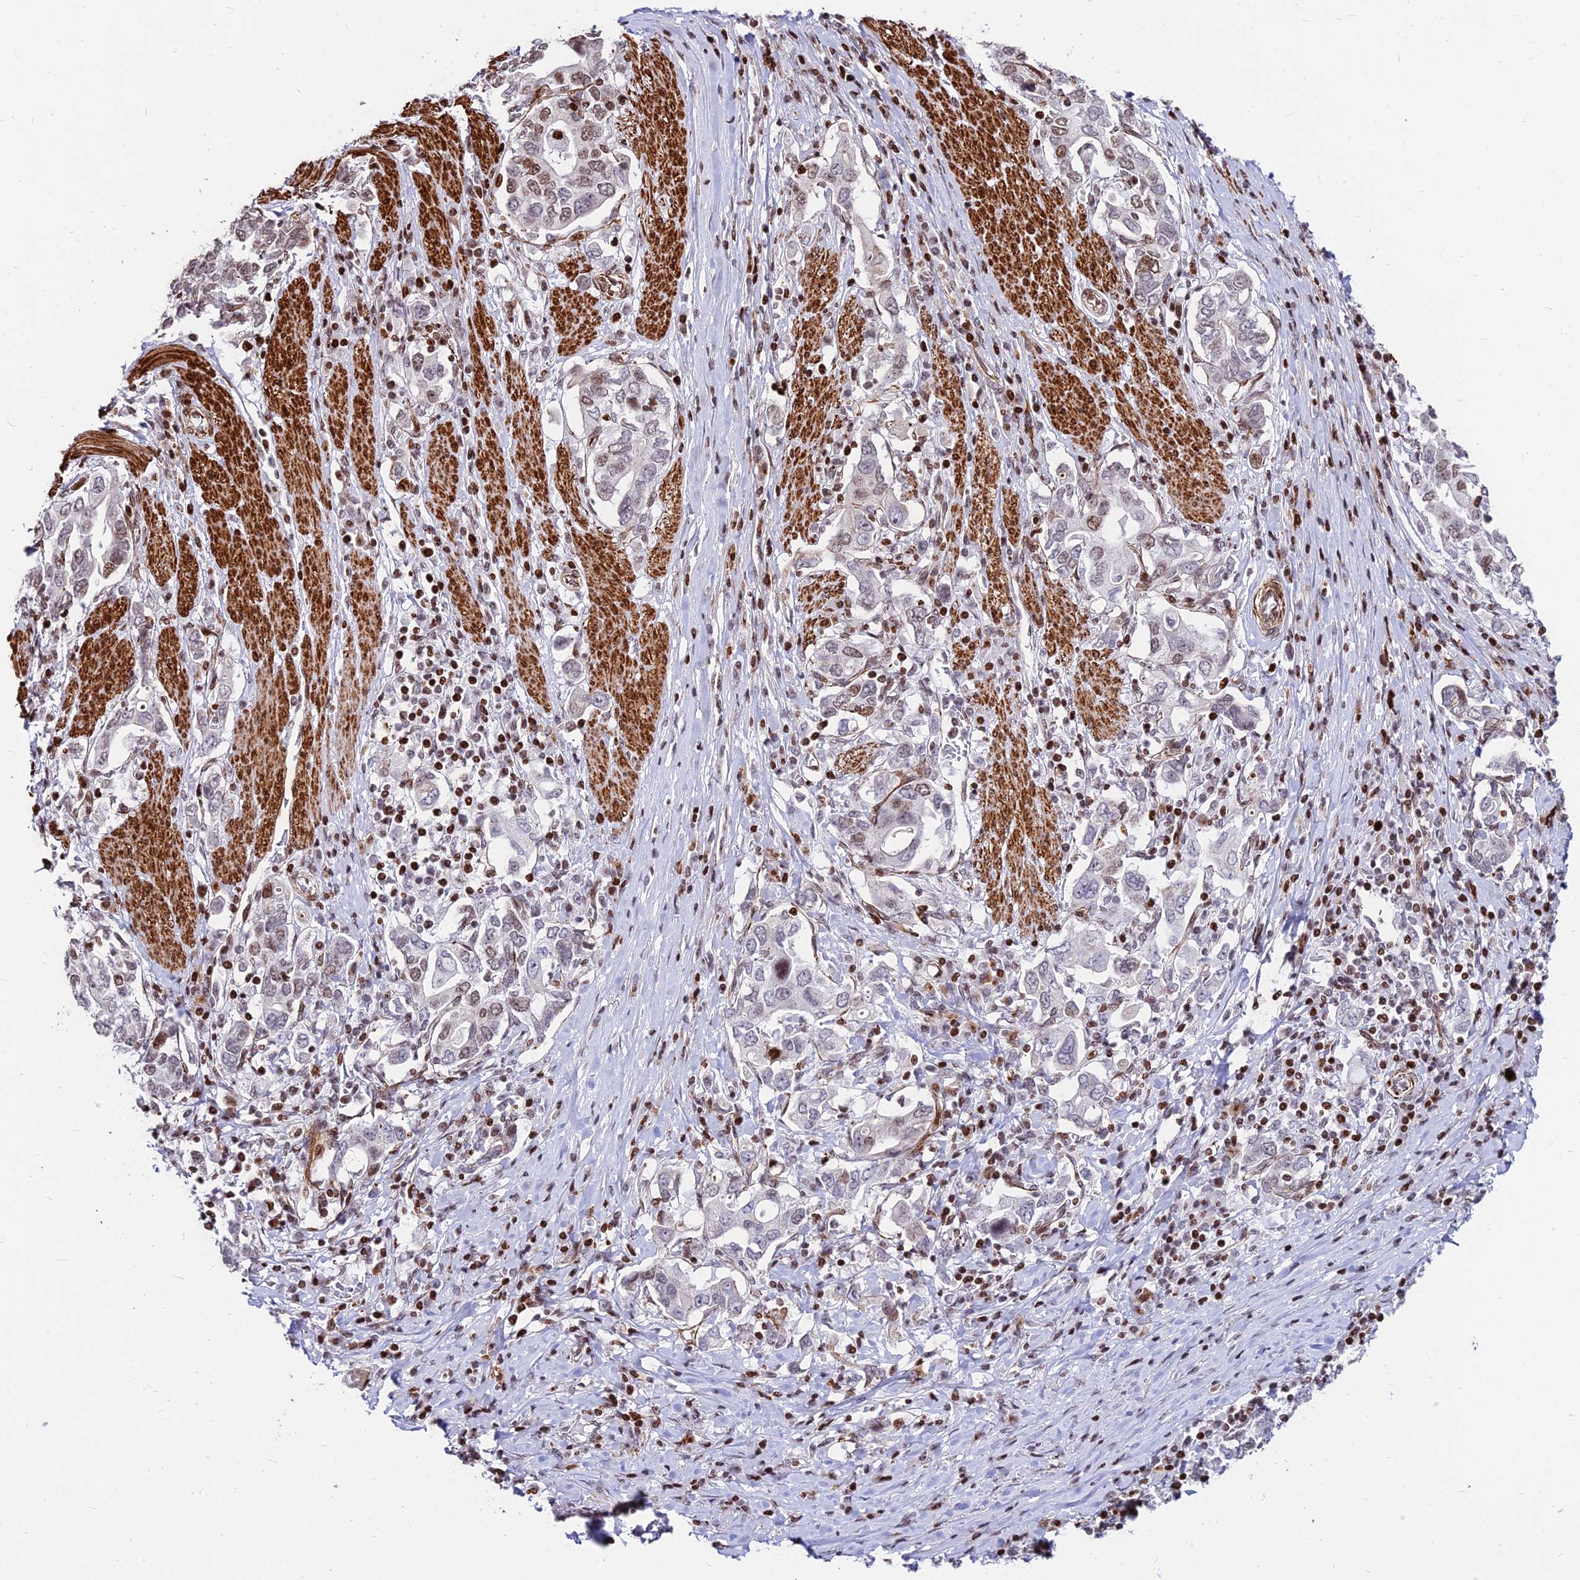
{"staining": {"intensity": "weak", "quantity": "<25%", "location": "nuclear"}, "tissue": "stomach cancer", "cell_type": "Tumor cells", "image_type": "cancer", "snomed": [{"axis": "morphology", "description": "Adenocarcinoma, NOS"}, {"axis": "topography", "description": "Stomach, upper"}, {"axis": "topography", "description": "Stomach"}], "caption": "DAB immunohistochemical staining of stomach cancer demonstrates no significant expression in tumor cells.", "gene": "NYAP2", "patient": {"sex": "male", "age": 62}}